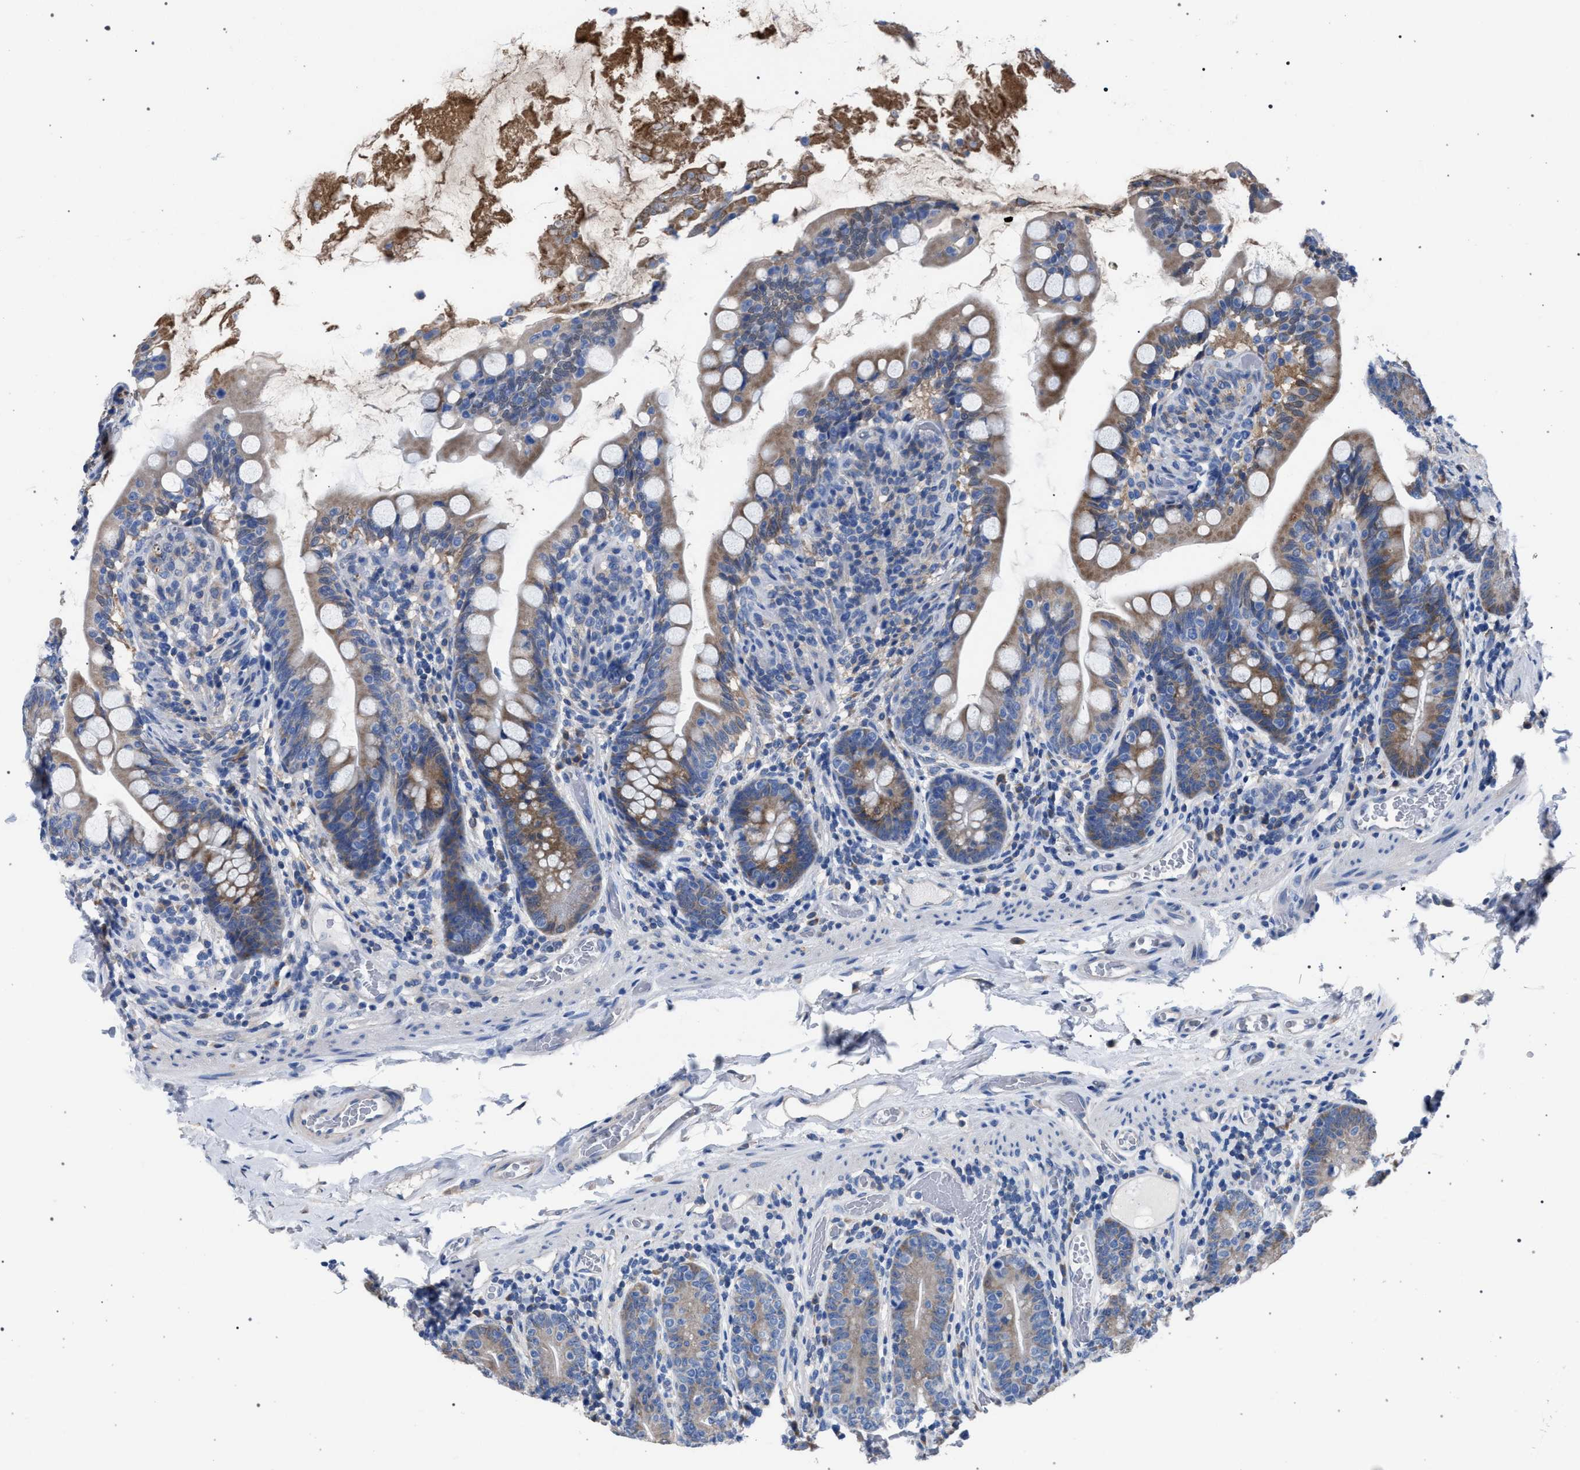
{"staining": {"intensity": "moderate", "quantity": "25%-75%", "location": "cytoplasmic/membranous"}, "tissue": "small intestine", "cell_type": "Glandular cells", "image_type": "normal", "snomed": [{"axis": "morphology", "description": "Normal tissue, NOS"}, {"axis": "topography", "description": "Small intestine"}], "caption": "Glandular cells demonstrate moderate cytoplasmic/membranous positivity in approximately 25%-75% of cells in normal small intestine. (IHC, brightfield microscopy, high magnification).", "gene": "CRYZ", "patient": {"sex": "female", "age": 56}}